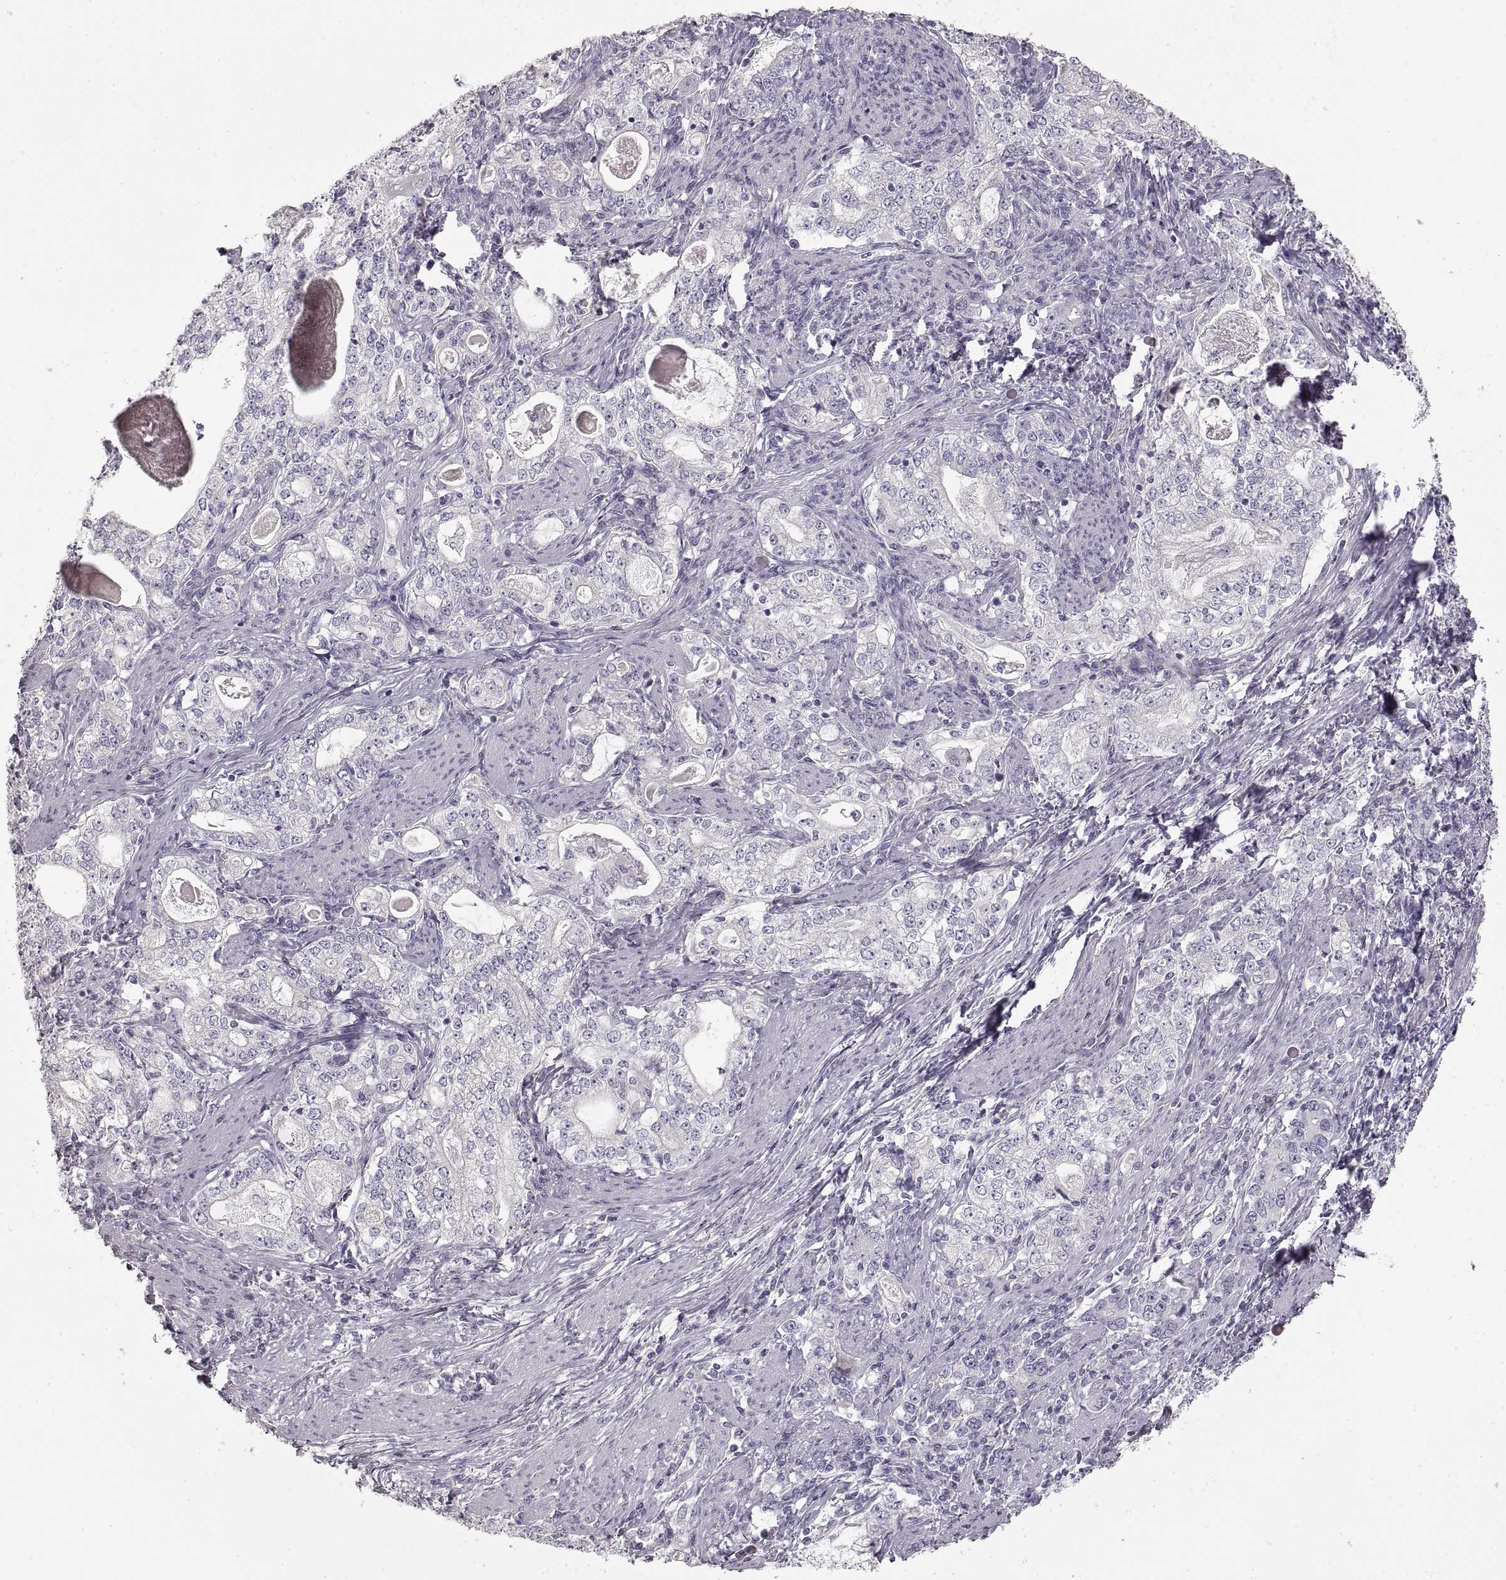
{"staining": {"intensity": "negative", "quantity": "none", "location": "none"}, "tissue": "stomach cancer", "cell_type": "Tumor cells", "image_type": "cancer", "snomed": [{"axis": "morphology", "description": "Adenocarcinoma, NOS"}, {"axis": "topography", "description": "Stomach, lower"}], "caption": "Protein analysis of stomach cancer demonstrates no significant expression in tumor cells.", "gene": "ZP3", "patient": {"sex": "female", "age": 72}}